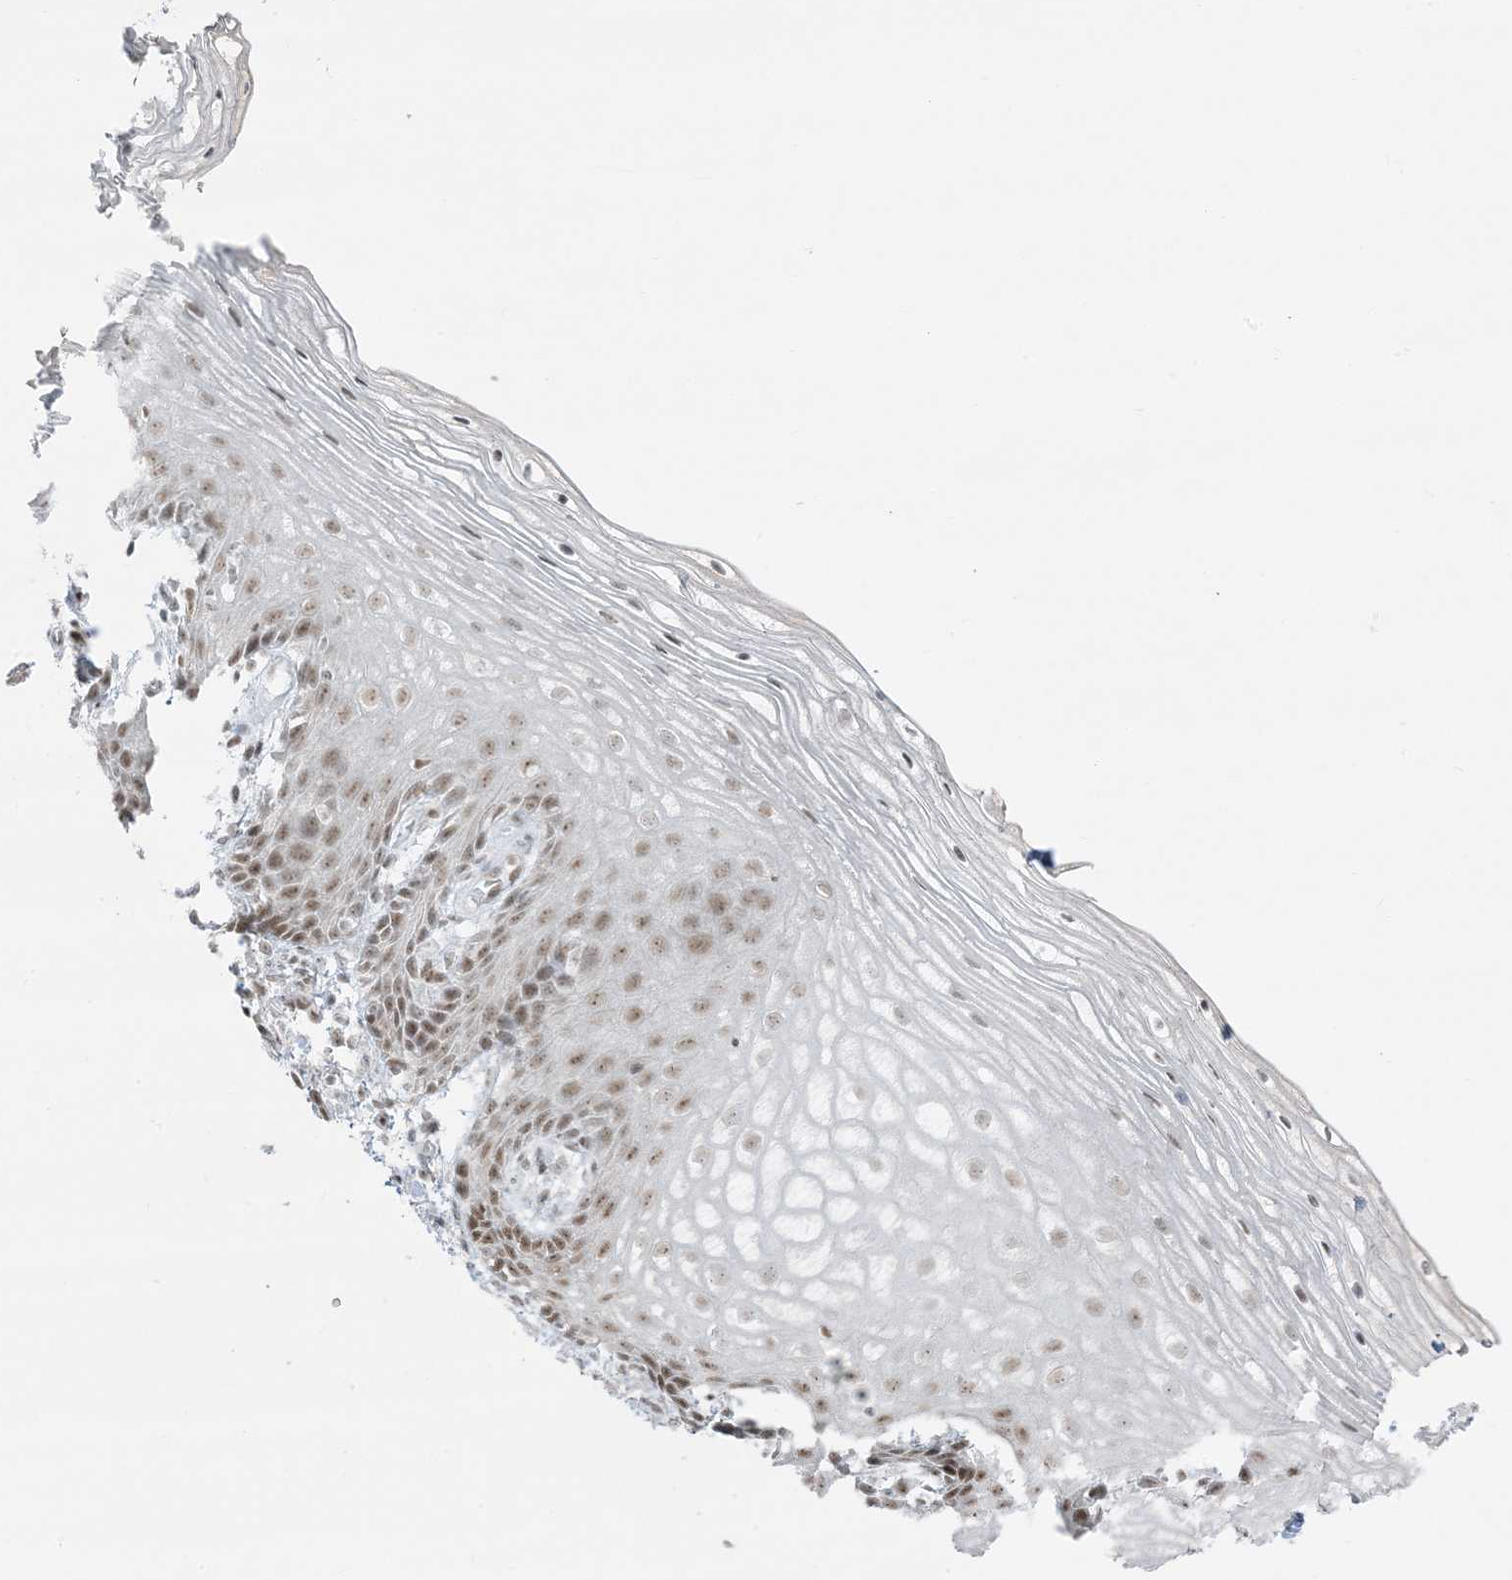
{"staining": {"intensity": "moderate", "quantity": ">75%", "location": "nuclear"}, "tissue": "vagina", "cell_type": "Squamous epithelial cells", "image_type": "normal", "snomed": [{"axis": "morphology", "description": "Normal tissue, NOS"}, {"axis": "topography", "description": "Vagina"}], "caption": "A micrograph of vagina stained for a protein exhibits moderate nuclear brown staining in squamous epithelial cells. The staining is performed using DAB (3,3'-diaminobenzidine) brown chromogen to label protein expression. The nuclei are counter-stained blue using hematoxylin.", "gene": "ZNF787", "patient": {"sex": "female", "age": 60}}